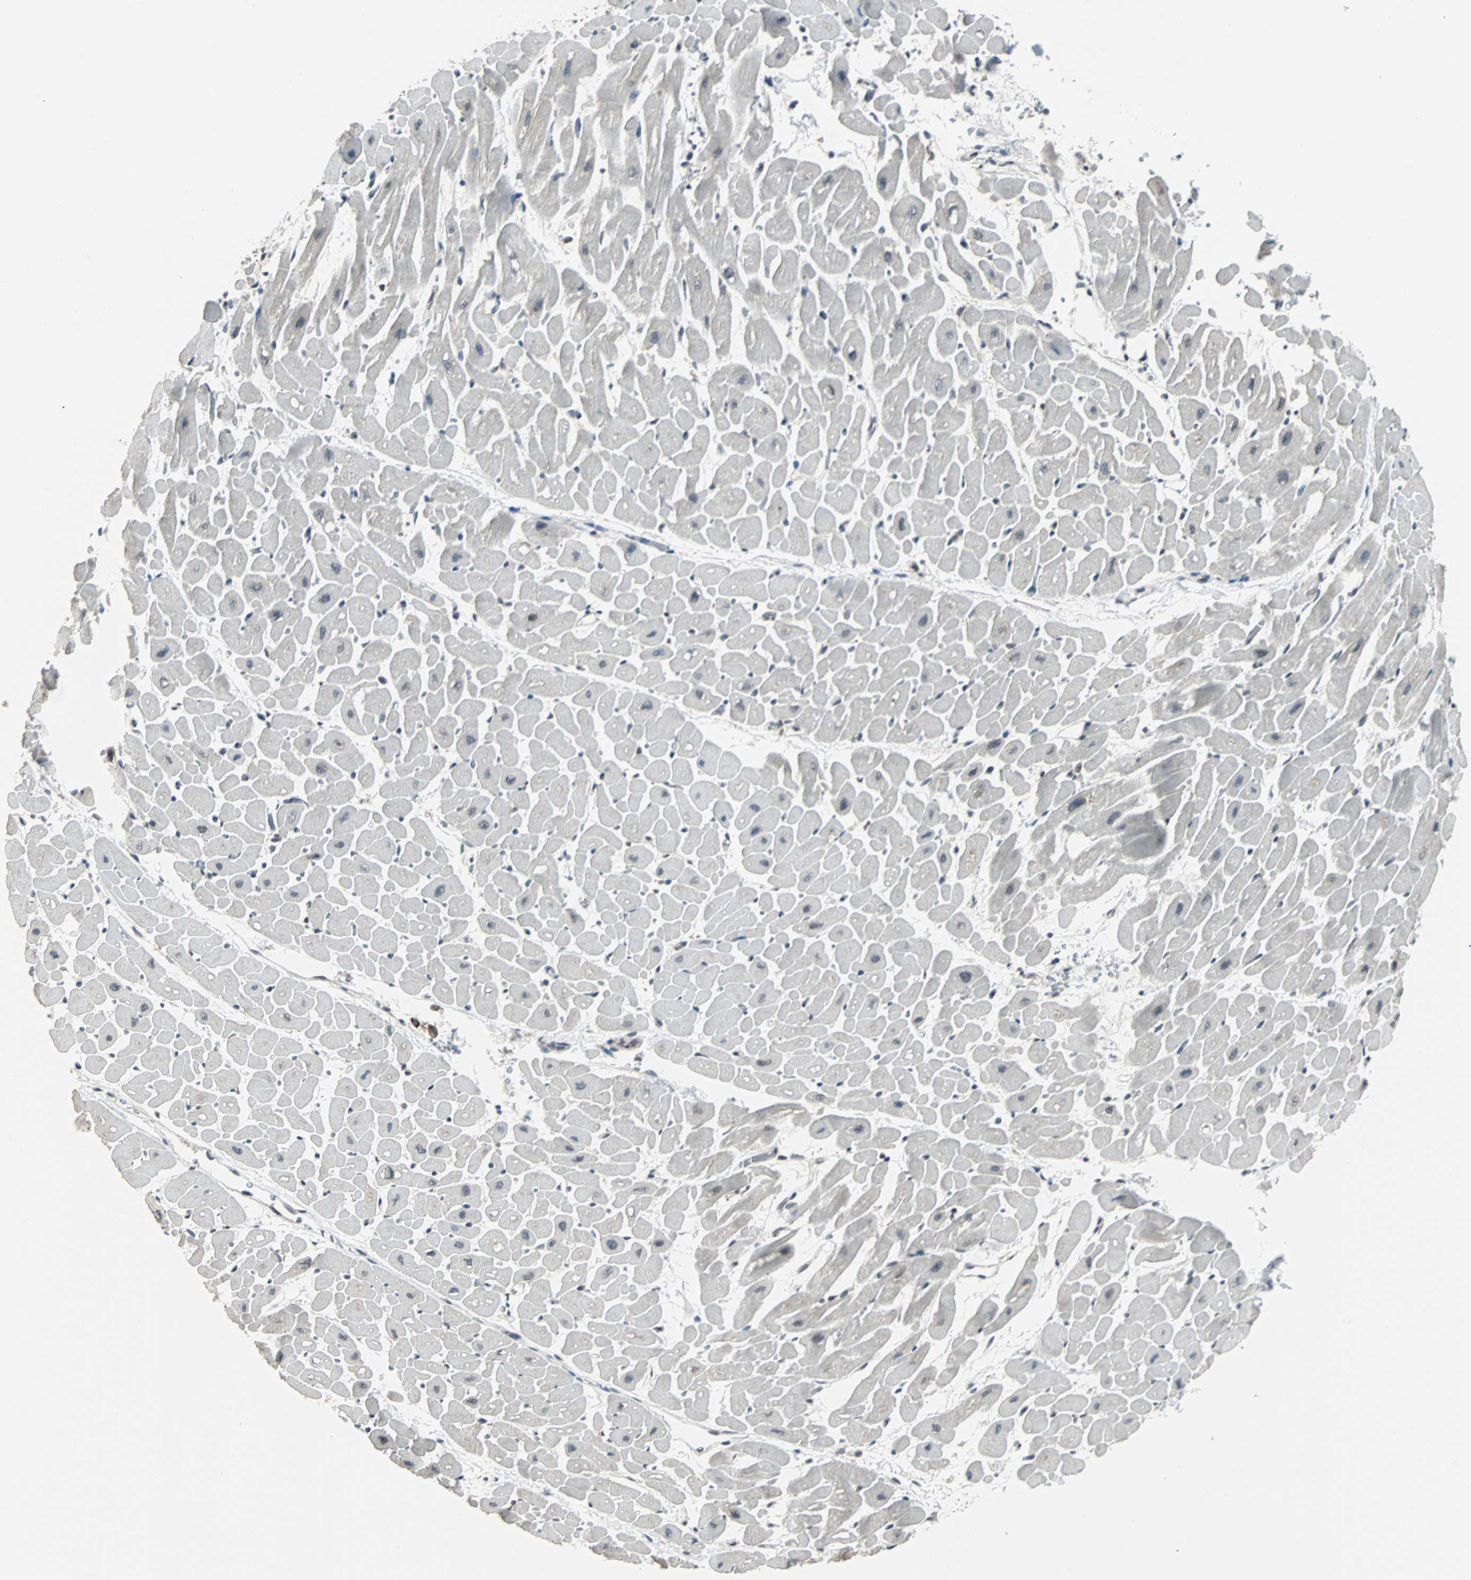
{"staining": {"intensity": "negative", "quantity": "none", "location": "none"}, "tissue": "heart muscle", "cell_type": "Cardiomyocytes", "image_type": "normal", "snomed": [{"axis": "morphology", "description": "Normal tissue, NOS"}, {"axis": "topography", "description": "Heart"}], "caption": "The photomicrograph reveals no staining of cardiomyocytes in benign heart muscle.", "gene": "TERF2IP", "patient": {"sex": "male", "age": 45}}